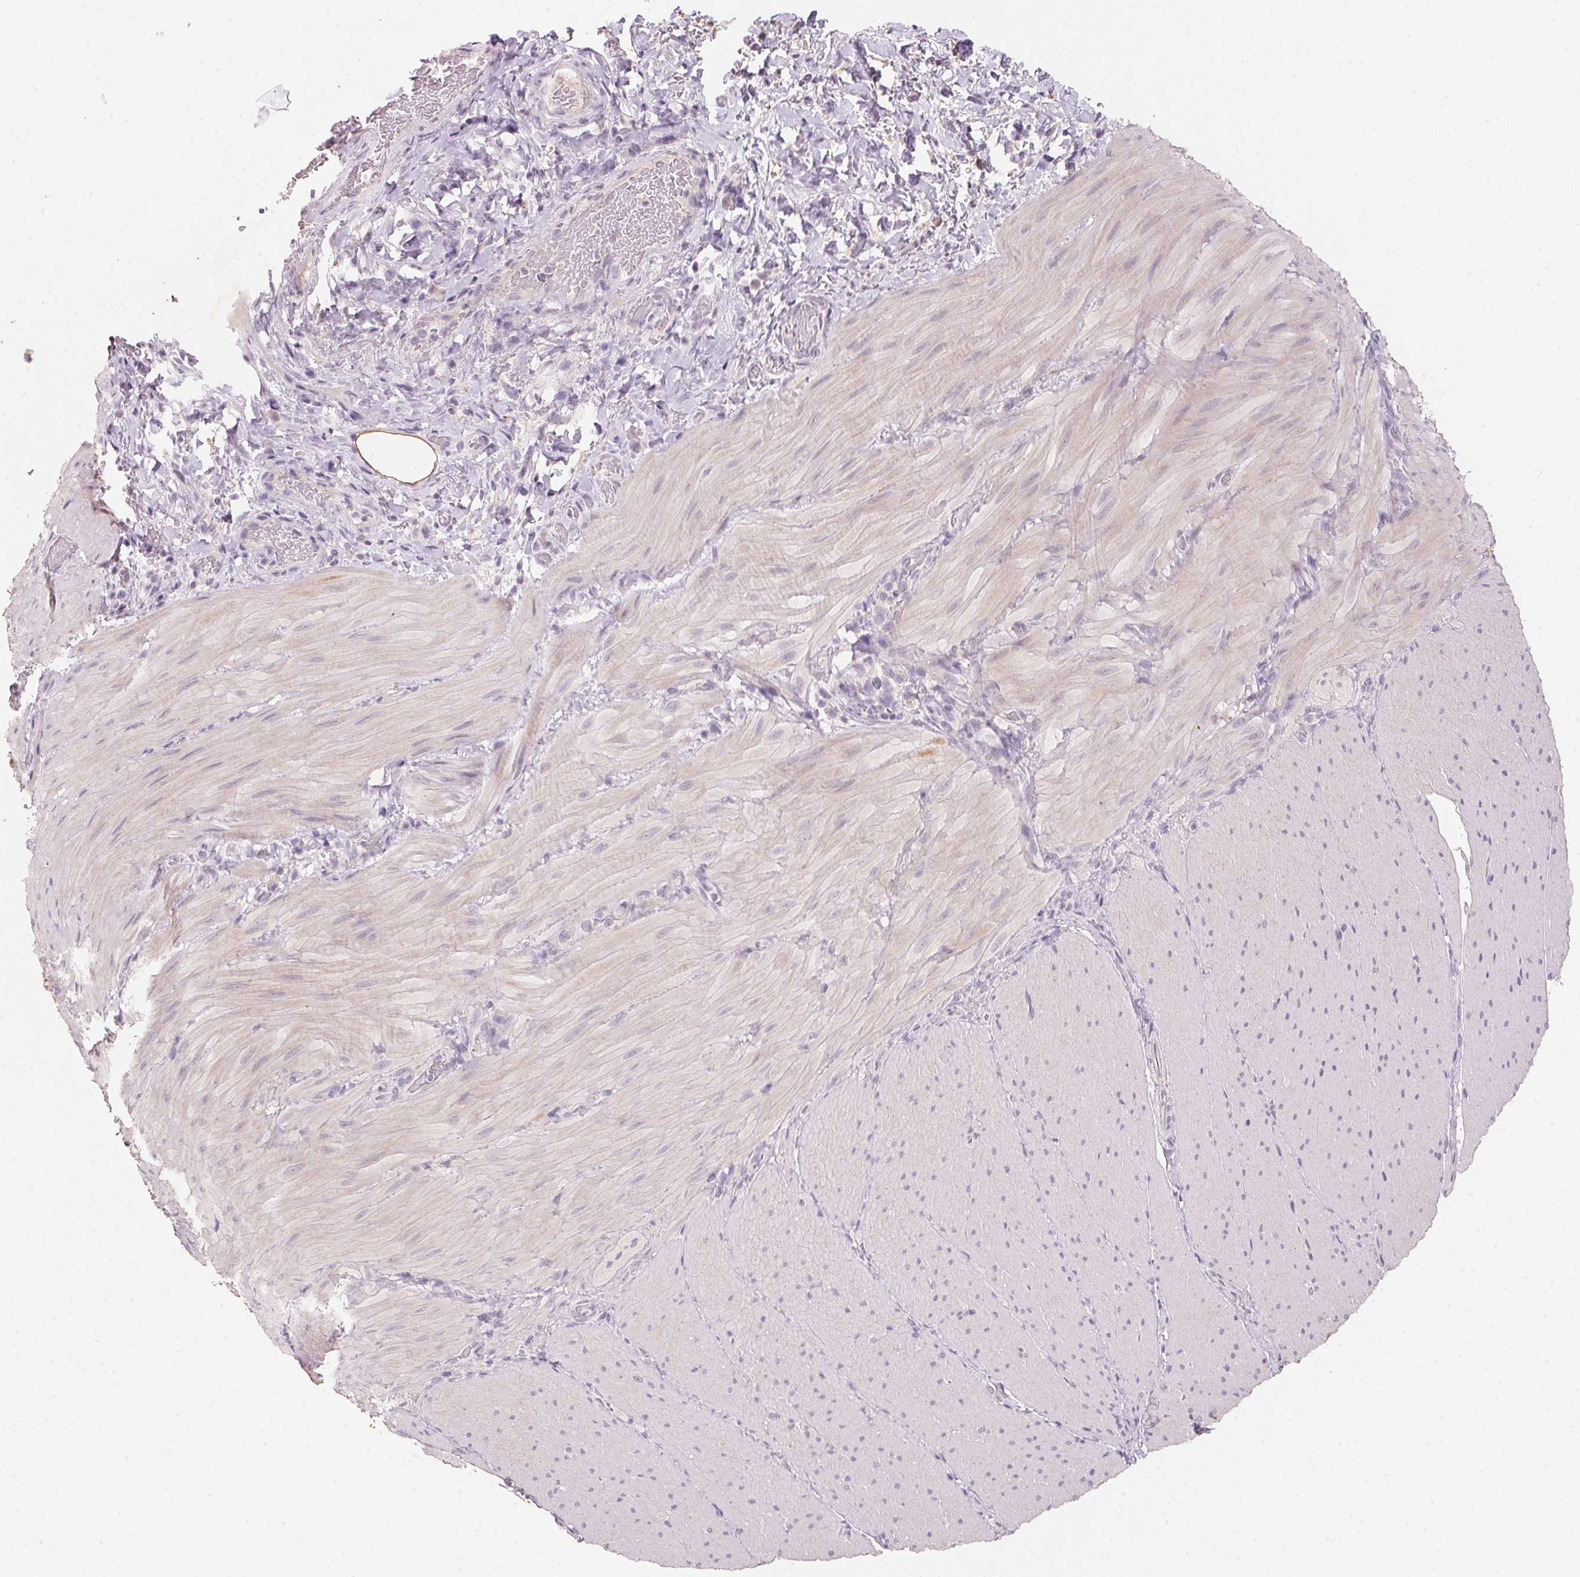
{"staining": {"intensity": "weak", "quantity": "<25%", "location": "cytoplasmic/membranous"}, "tissue": "smooth muscle", "cell_type": "Smooth muscle cells", "image_type": "normal", "snomed": [{"axis": "morphology", "description": "Normal tissue, NOS"}, {"axis": "topography", "description": "Smooth muscle"}, {"axis": "topography", "description": "Colon"}], "caption": "The micrograph demonstrates no staining of smooth muscle cells in benign smooth muscle.", "gene": "CXCL5", "patient": {"sex": "male", "age": 73}}